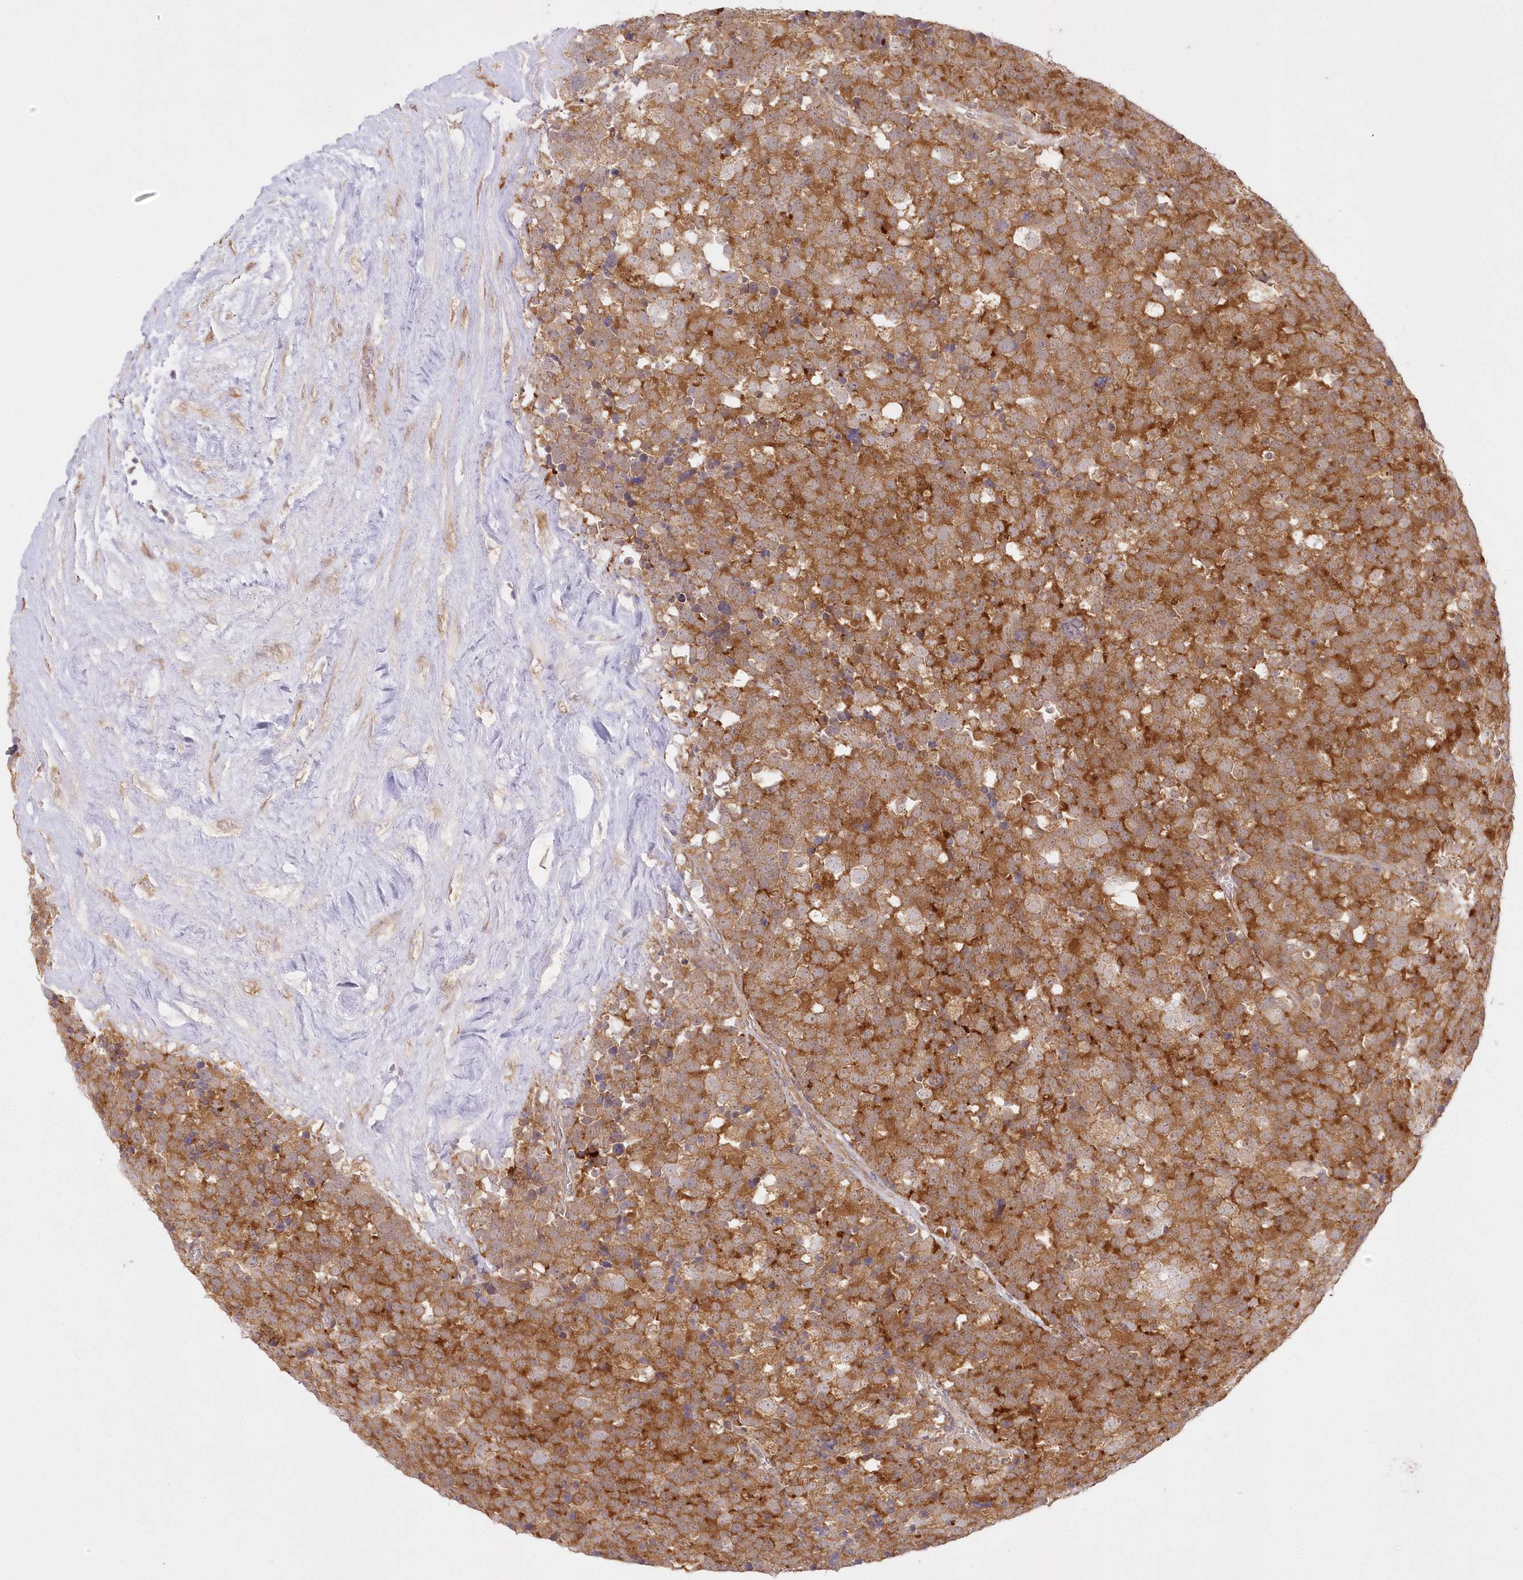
{"staining": {"intensity": "strong", "quantity": ">75%", "location": "cytoplasmic/membranous"}, "tissue": "testis cancer", "cell_type": "Tumor cells", "image_type": "cancer", "snomed": [{"axis": "morphology", "description": "Seminoma, NOS"}, {"axis": "topography", "description": "Testis"}], "caption": "A brown stain highlights strong cytoplasmic/membranous staining of a protein in human seminoma (testis) tumor cells.", "gene": "RNPEP", "patient": {"sex": "male", "age": 71}}